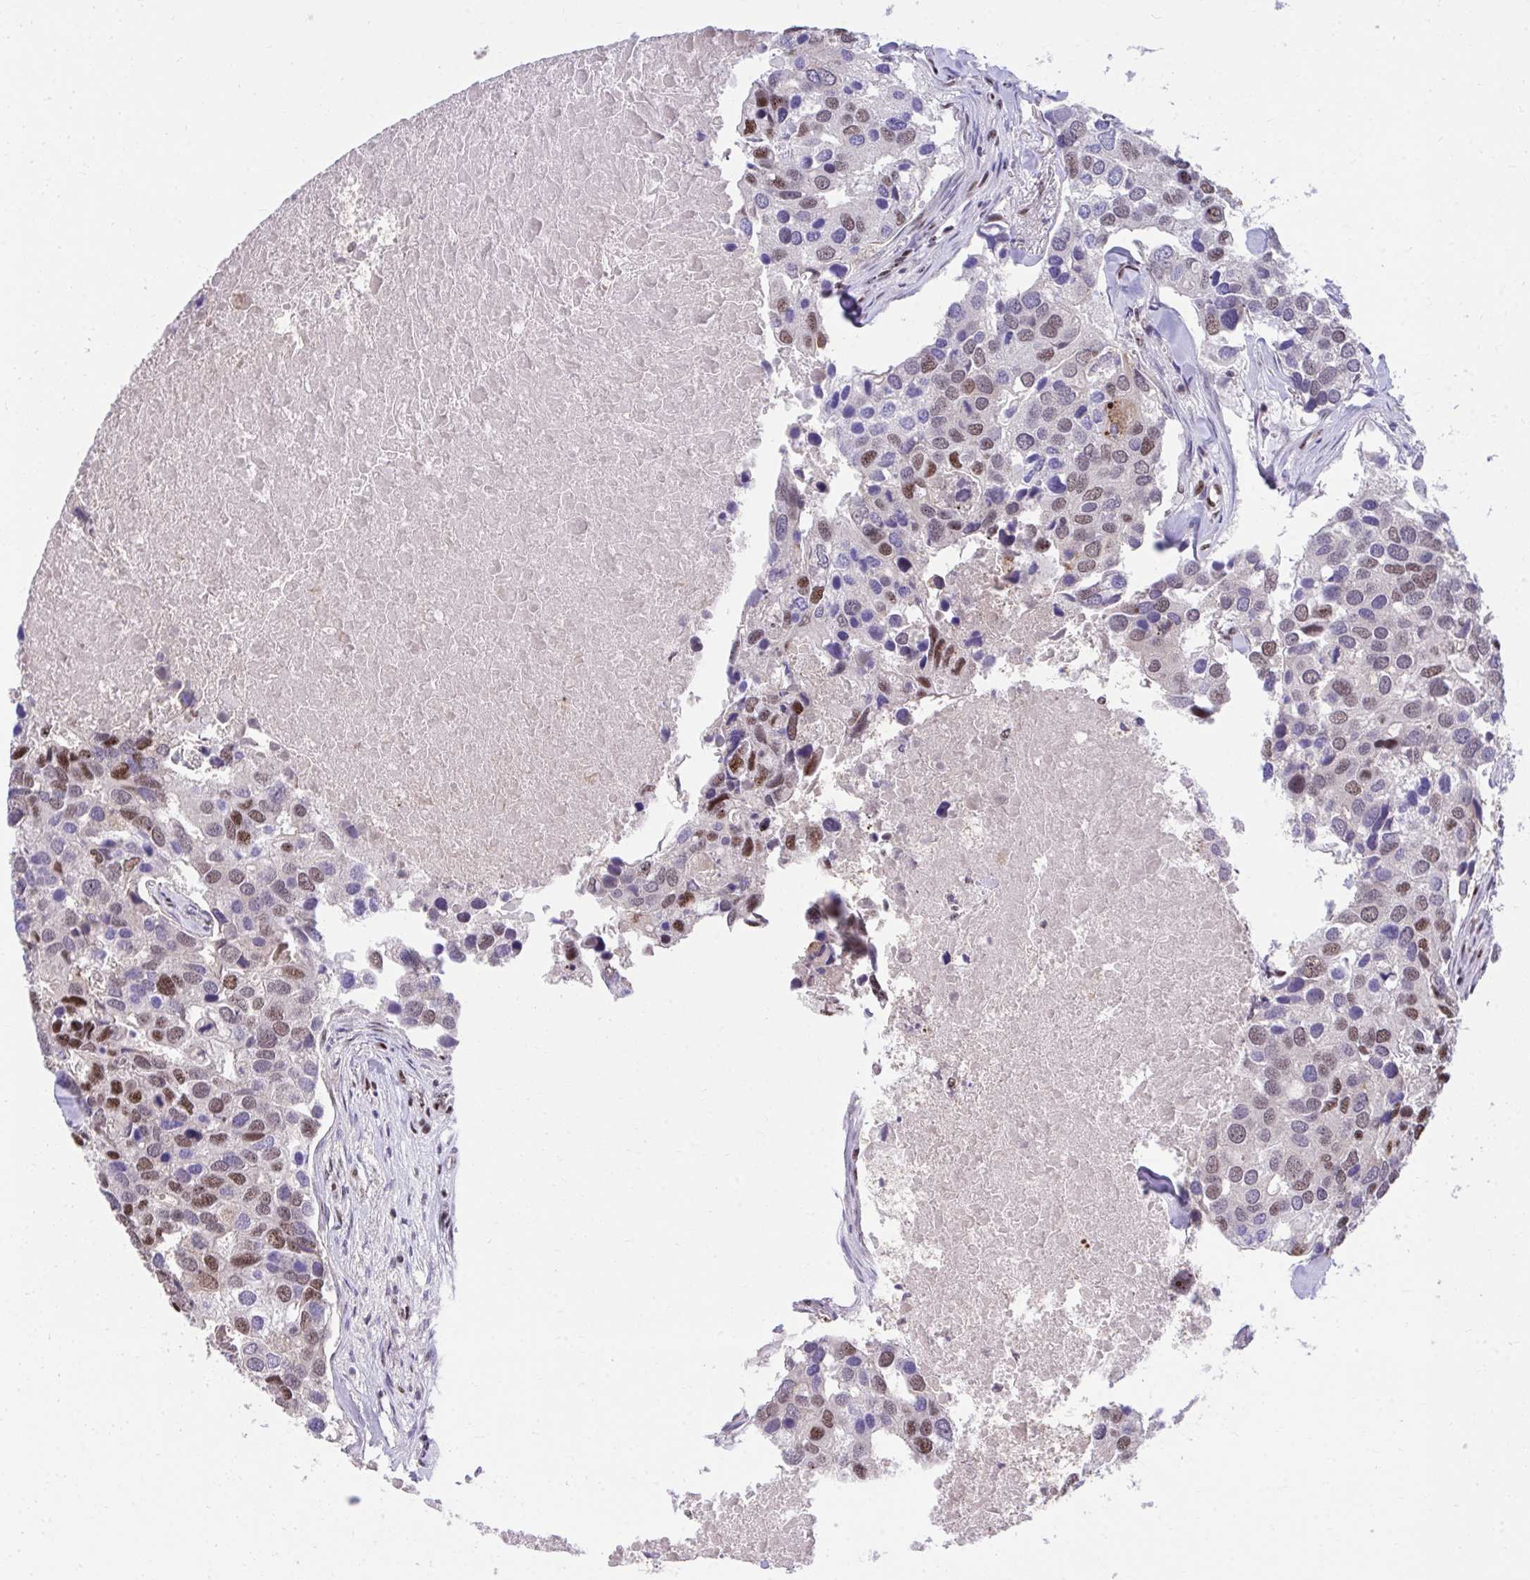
{"staining": {"intensity": "moderate", "quantity": "25%-75%", "location": "nuclear"}, "tissue": "breast cancer", "cell_type": "Tumor cells", "image_type": "cancer", "snomed": [{"axis": "morphology", "description": "Duct carcinoma"}, {"axis": "topography", "description": "Breast"}], "caption": "Protein expression analysis of human invasive ductal carcinoma (breast) reveals moderate nuclear staining in approximately 25%-75% of tumor cells. (DAB IHC with brightfield microscopy, high magnification).", "gene": "SYNE4", "patient": {"sex": "female", "age": 83}}